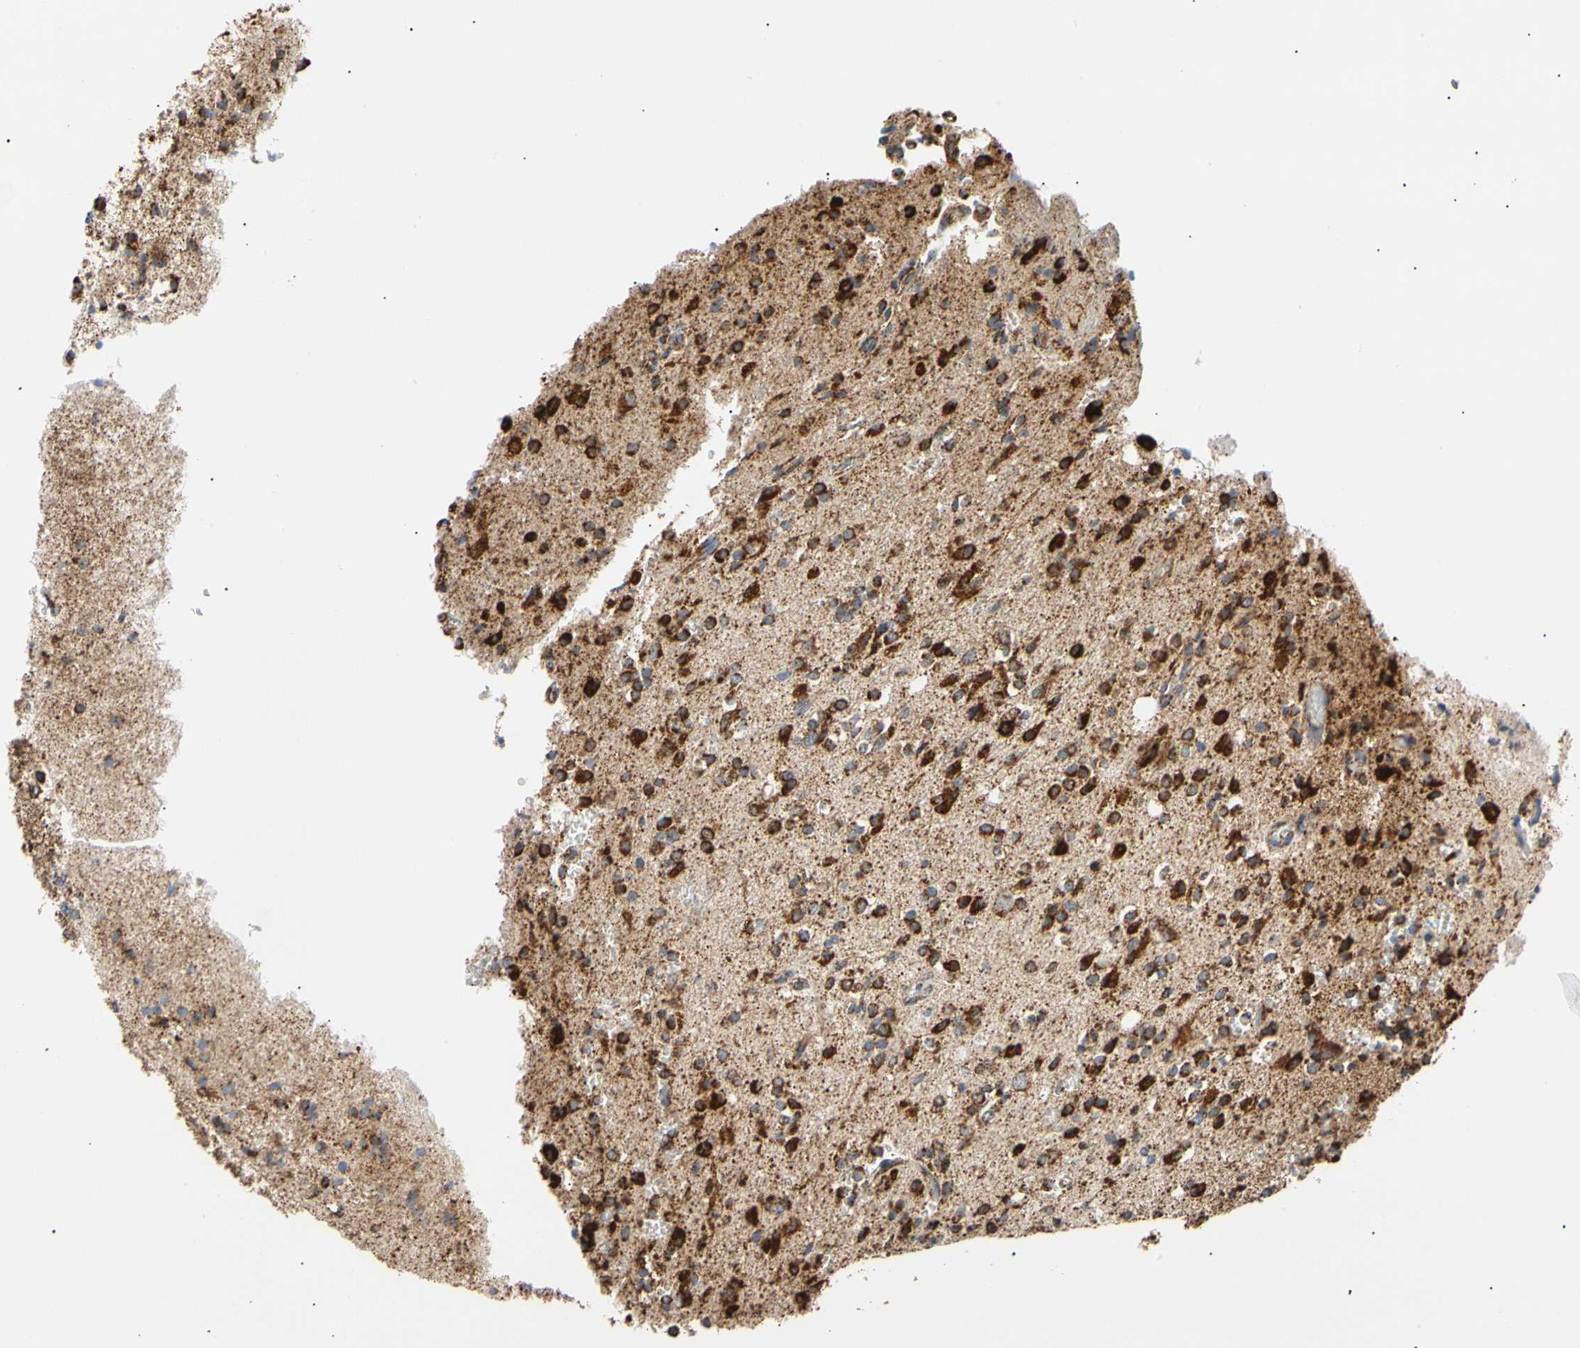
{"staining": {"intensity": "strong", "quantity": ">75%", "location": "cytoplasmic/membranous"}, "tissue": "glioma", "cell_type": "Tumor cells", "image_type": "cancer", "snomed": [{"axis": "morphology", "description": "Glioma, malignant, High grade"}, {"axis": "topography", "description": "Brain"}], "caption": "Malignant glioma (high-grade) stained for a protein (brown) demonstrates strong cytoplasmic/membranous positive expression in about >75% of tumor cells.", "gene": "ACAT1", "patient": {"sex": "male", "age": 47}}